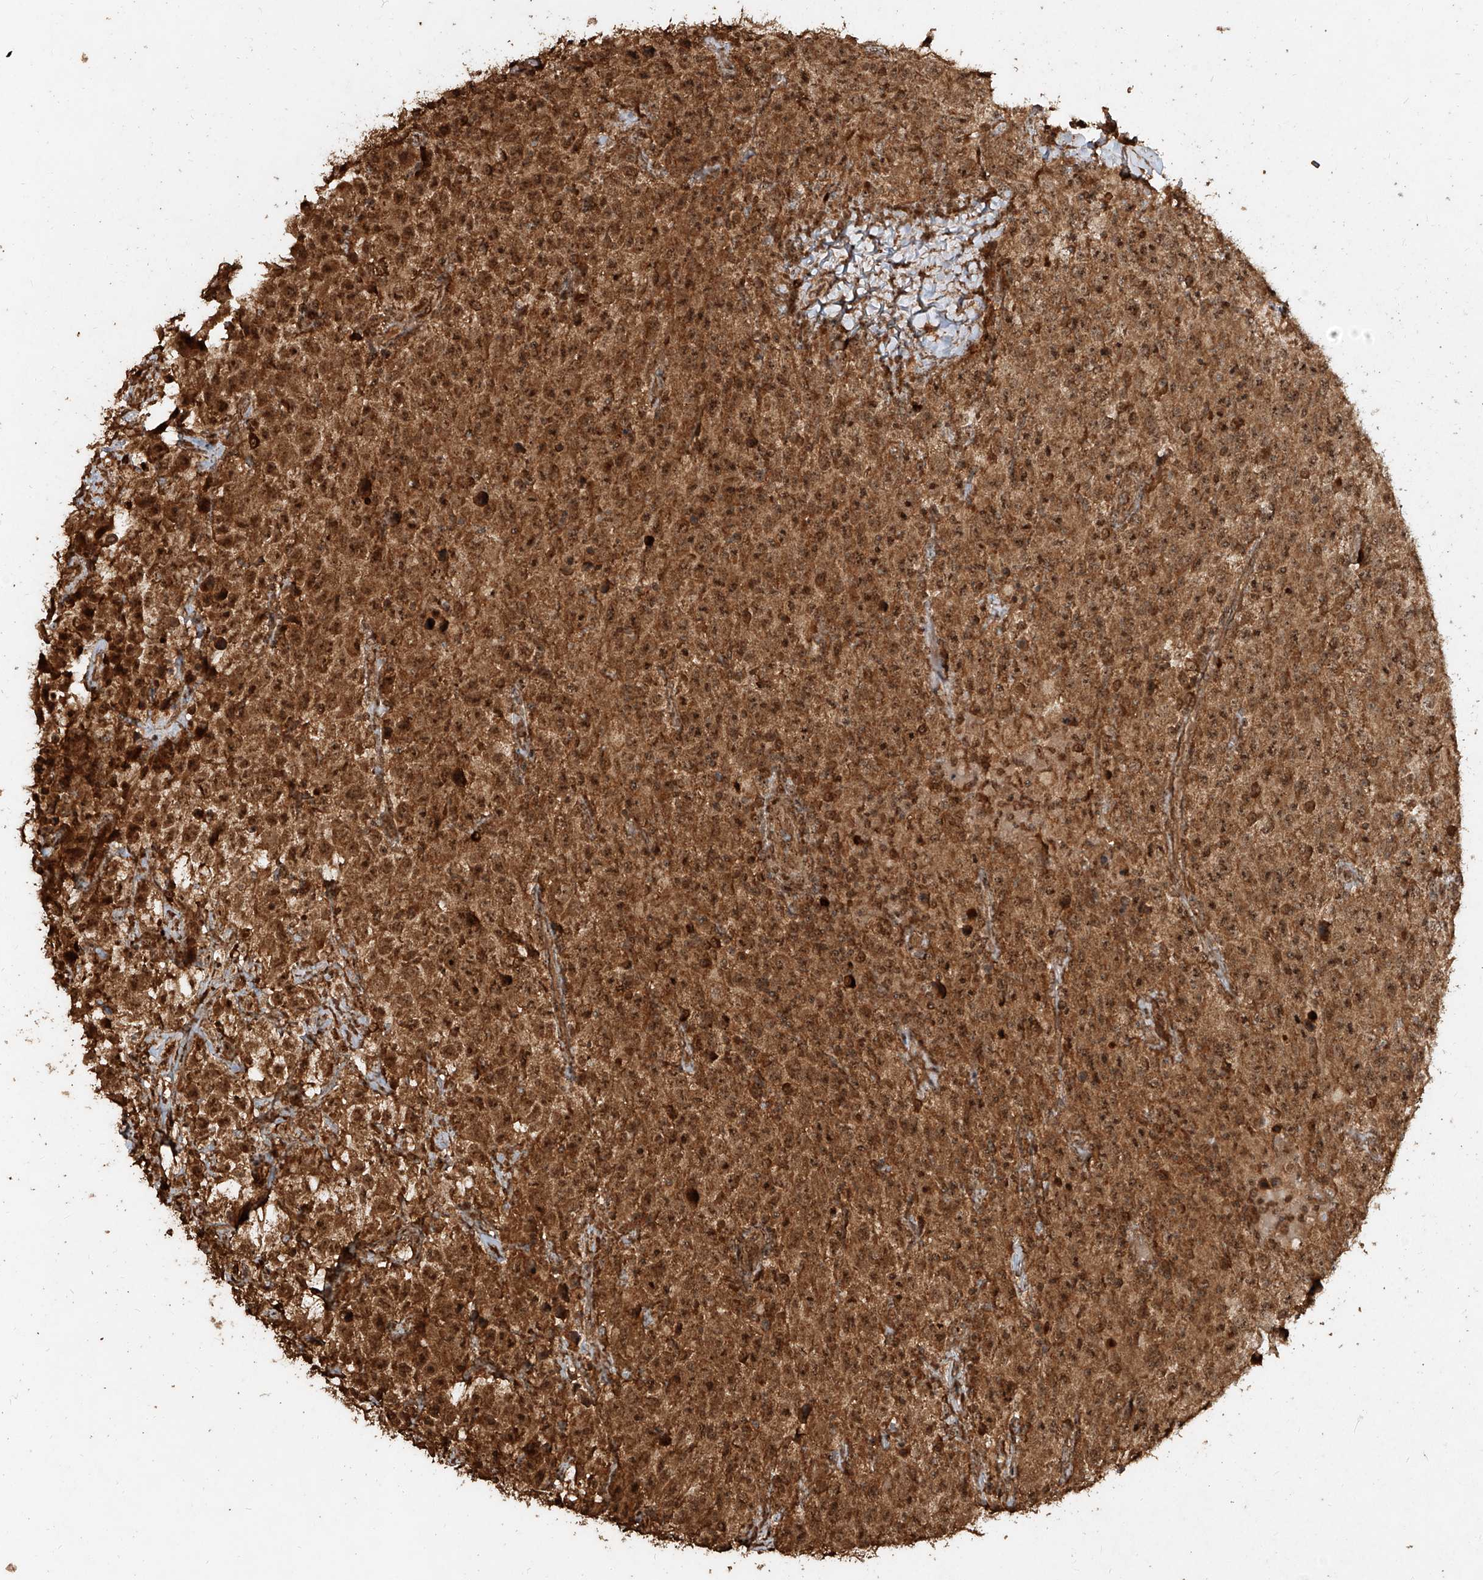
{"staining": {"intensity": "strong", "quantity": ">75%", "location": "cytoplasmic/membranous,nuclear"}, "tissue": "testis cancer", "cell_type": "Tumor cells", "image_type": "cancer", "snomed": [{"axis": "morphology", "description": "Seminoma, NOS"}, {"axis": "topography", "description": "Testis"}], "caption": "Human seminoma (testis) stained with a protein marker shows strong staining in tumor cells.", "gene": "ZNF660", "patient": {"sex": "male", "age": 41}}